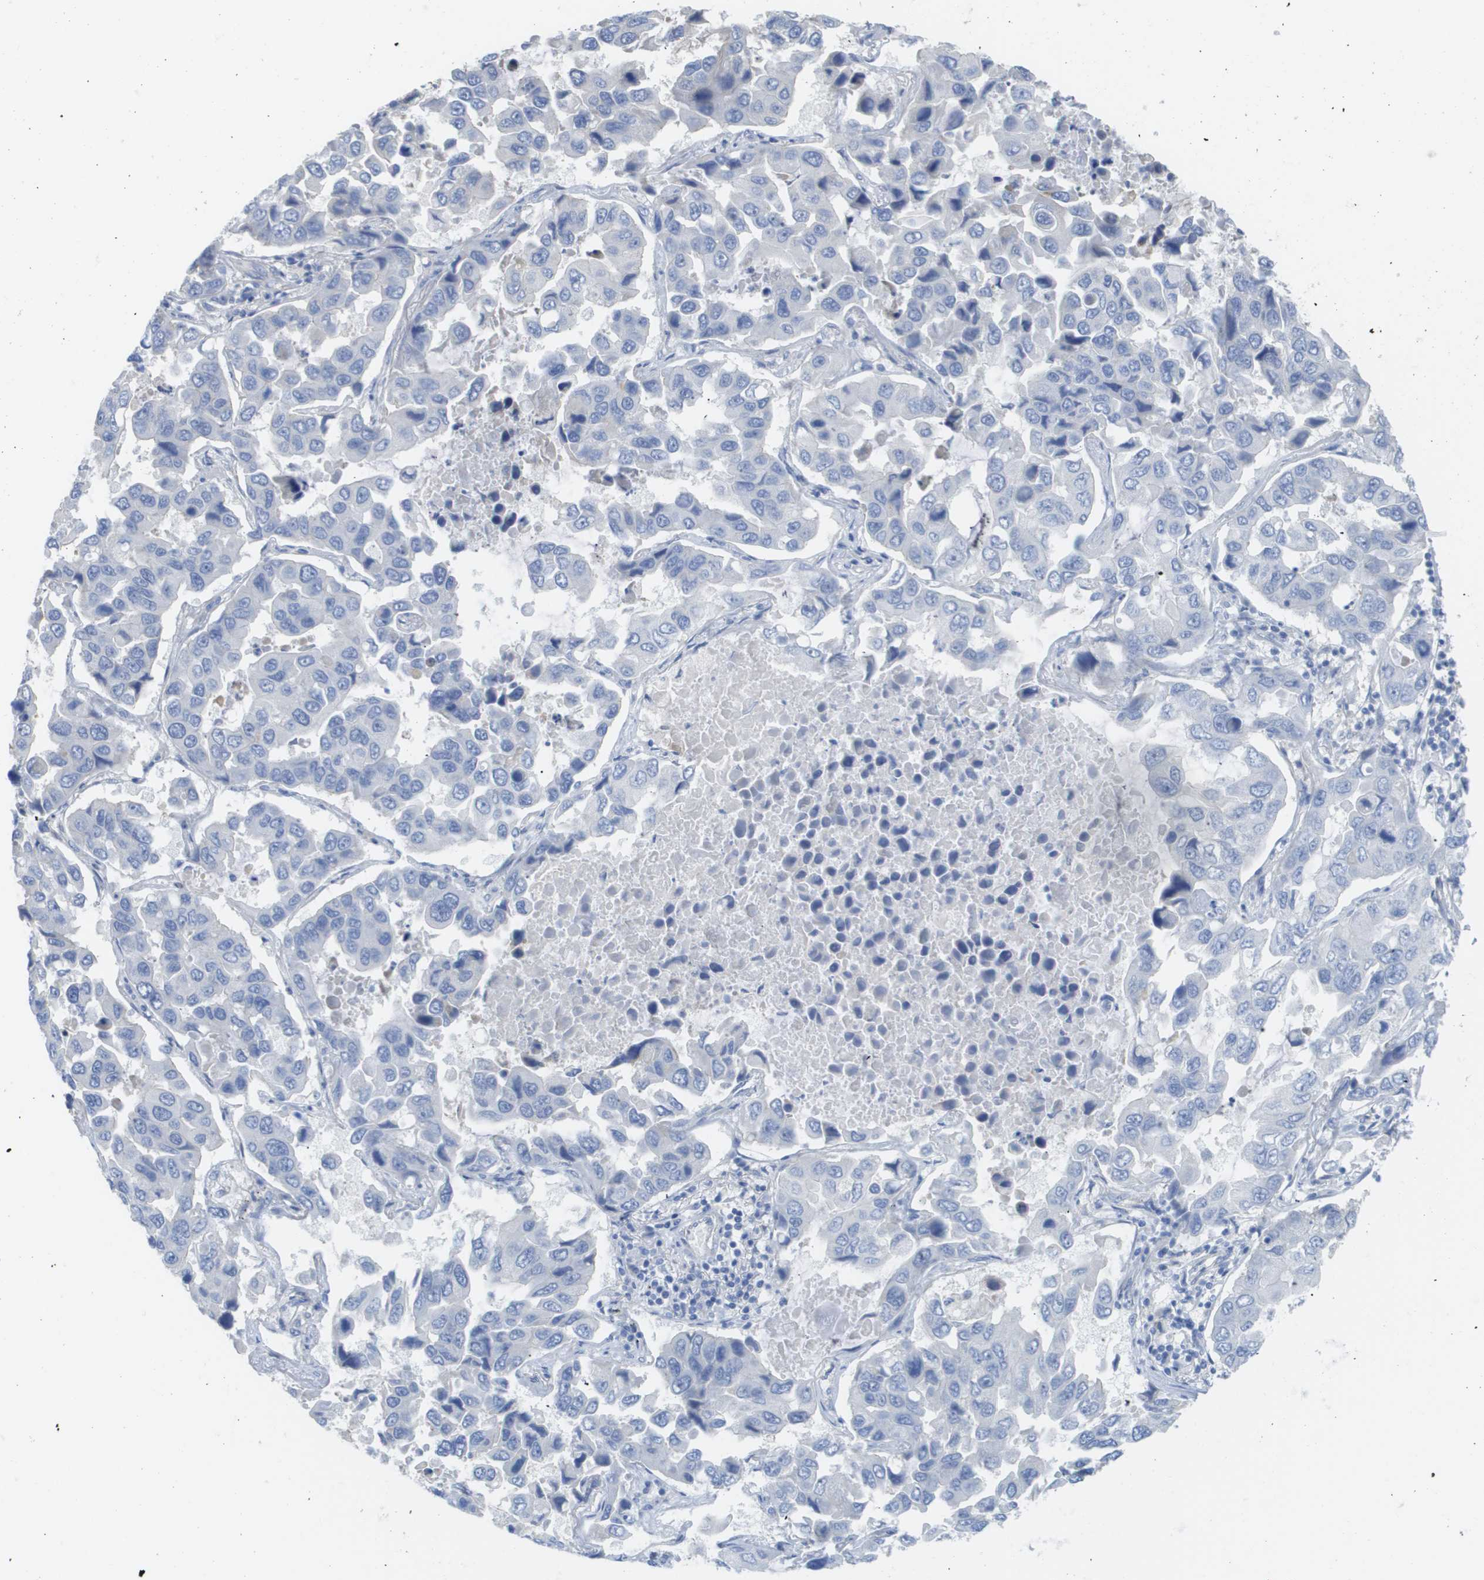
{"staining": {"intensity": "negative", "quantity": "none", "location": "none"}, "tissue": "lung cancer", "cell_type": "Tumor cells", "image_type": "cancer", "snomed": [{"axis": "morphology", "description": "Adenocarcinoma, NOS"}, {"axis": "topography", "description": "Lung"}], "caption": "There is no significant positivity in tumor cells of adenocarcinoma (lung).", "gene": "MYL3", "patient": {"sex": "male", "age": 64}}